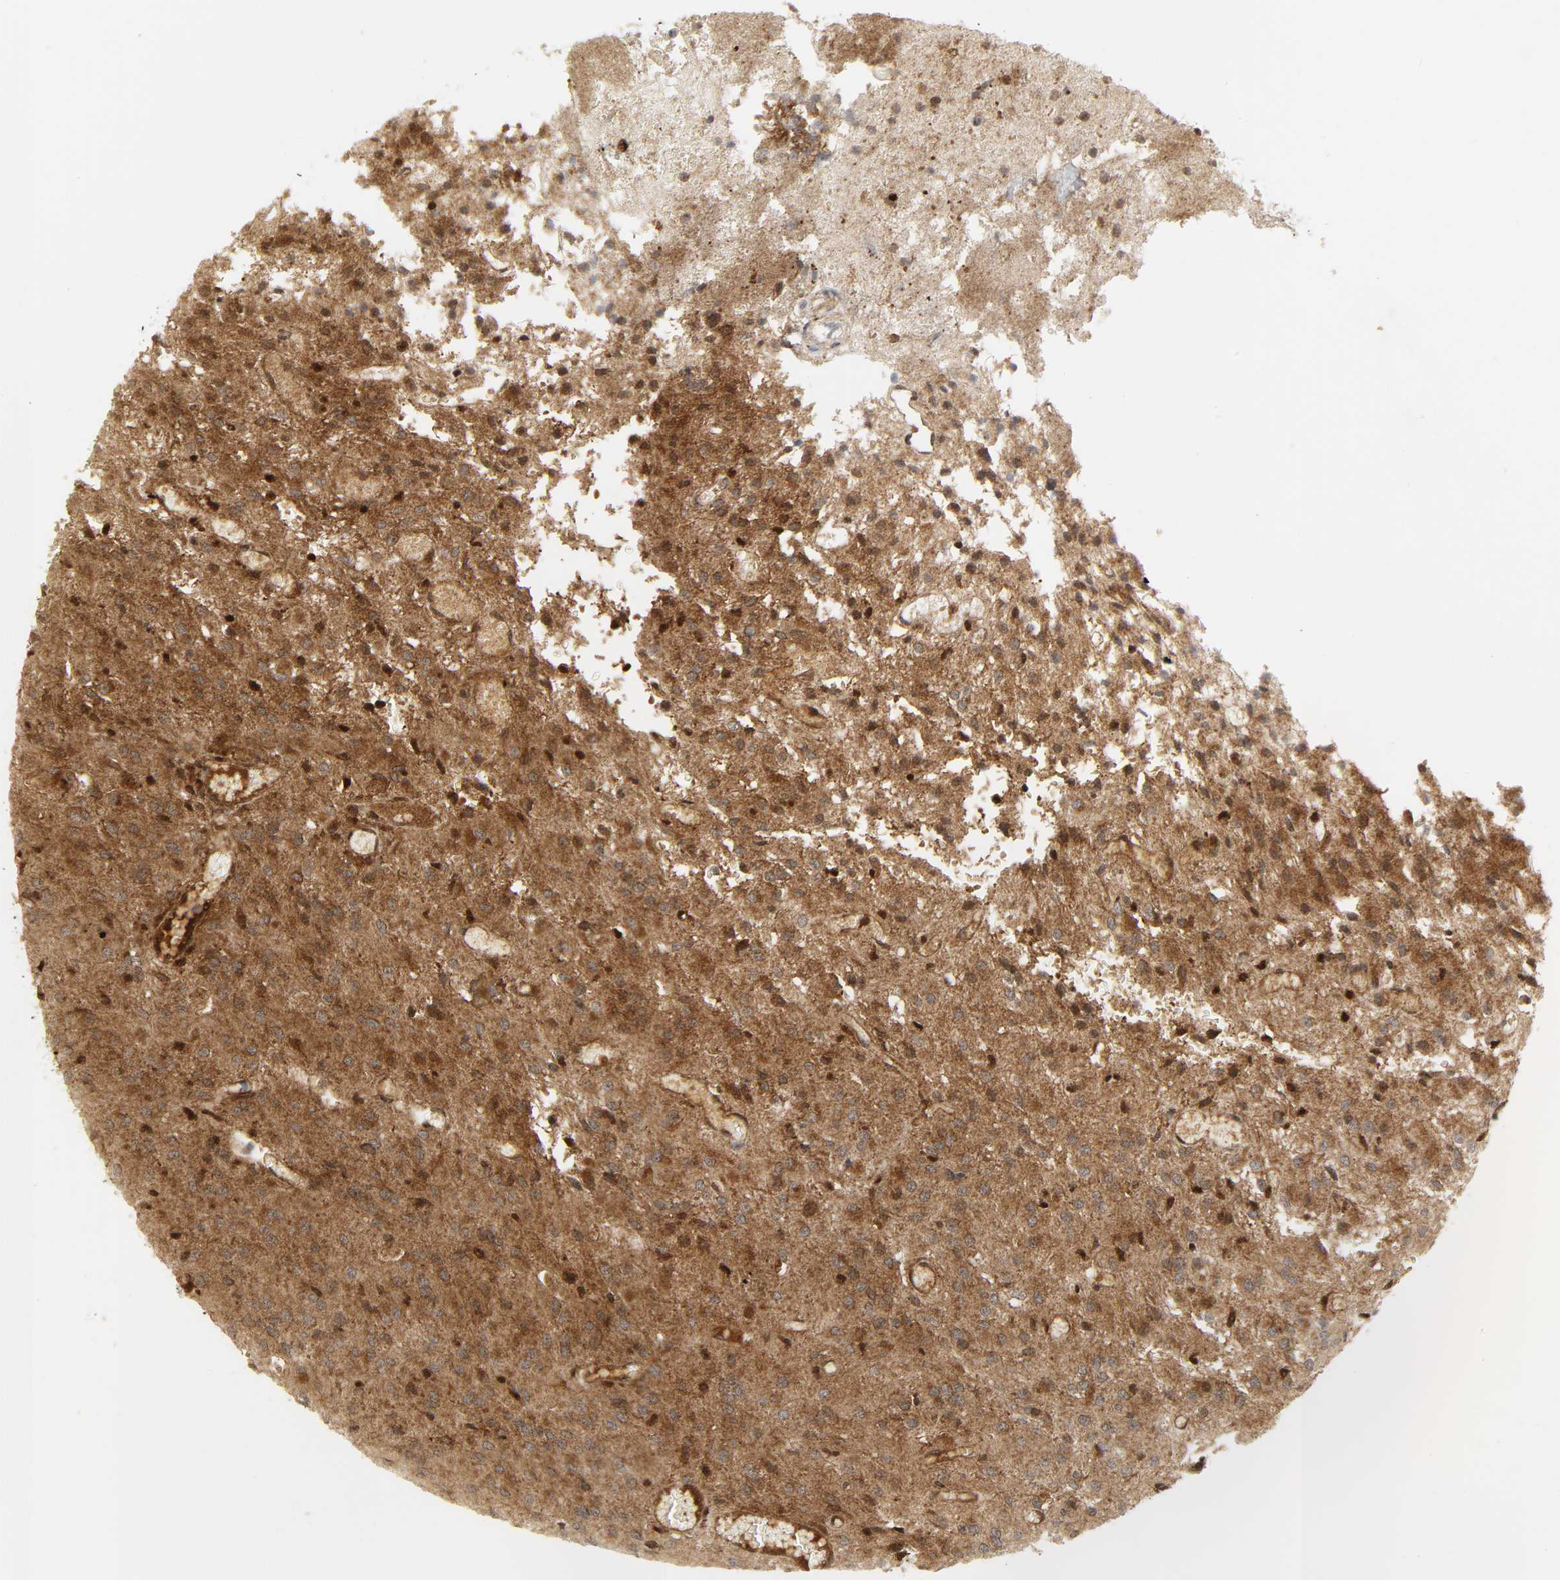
{"staining": {"intensity": "moderate", "quantity": ">75%", "location": "cytoplasmic/membranous"}, "tissue": "glioma", "cell_type": "Tumor cells", "image_type": "cancer", "snomed": [{"axis": "morphology", "description": "Glioma, malignant, High grade"}, {"axis": "topography", "description": "Brain"}], "caption": "A brown stain highlights moderate cytoplasmic/membranous positivity of a protein in human glioma tumor cells.", "gene": "CHUK", "patient": {"sex": "female", "age": 59}}